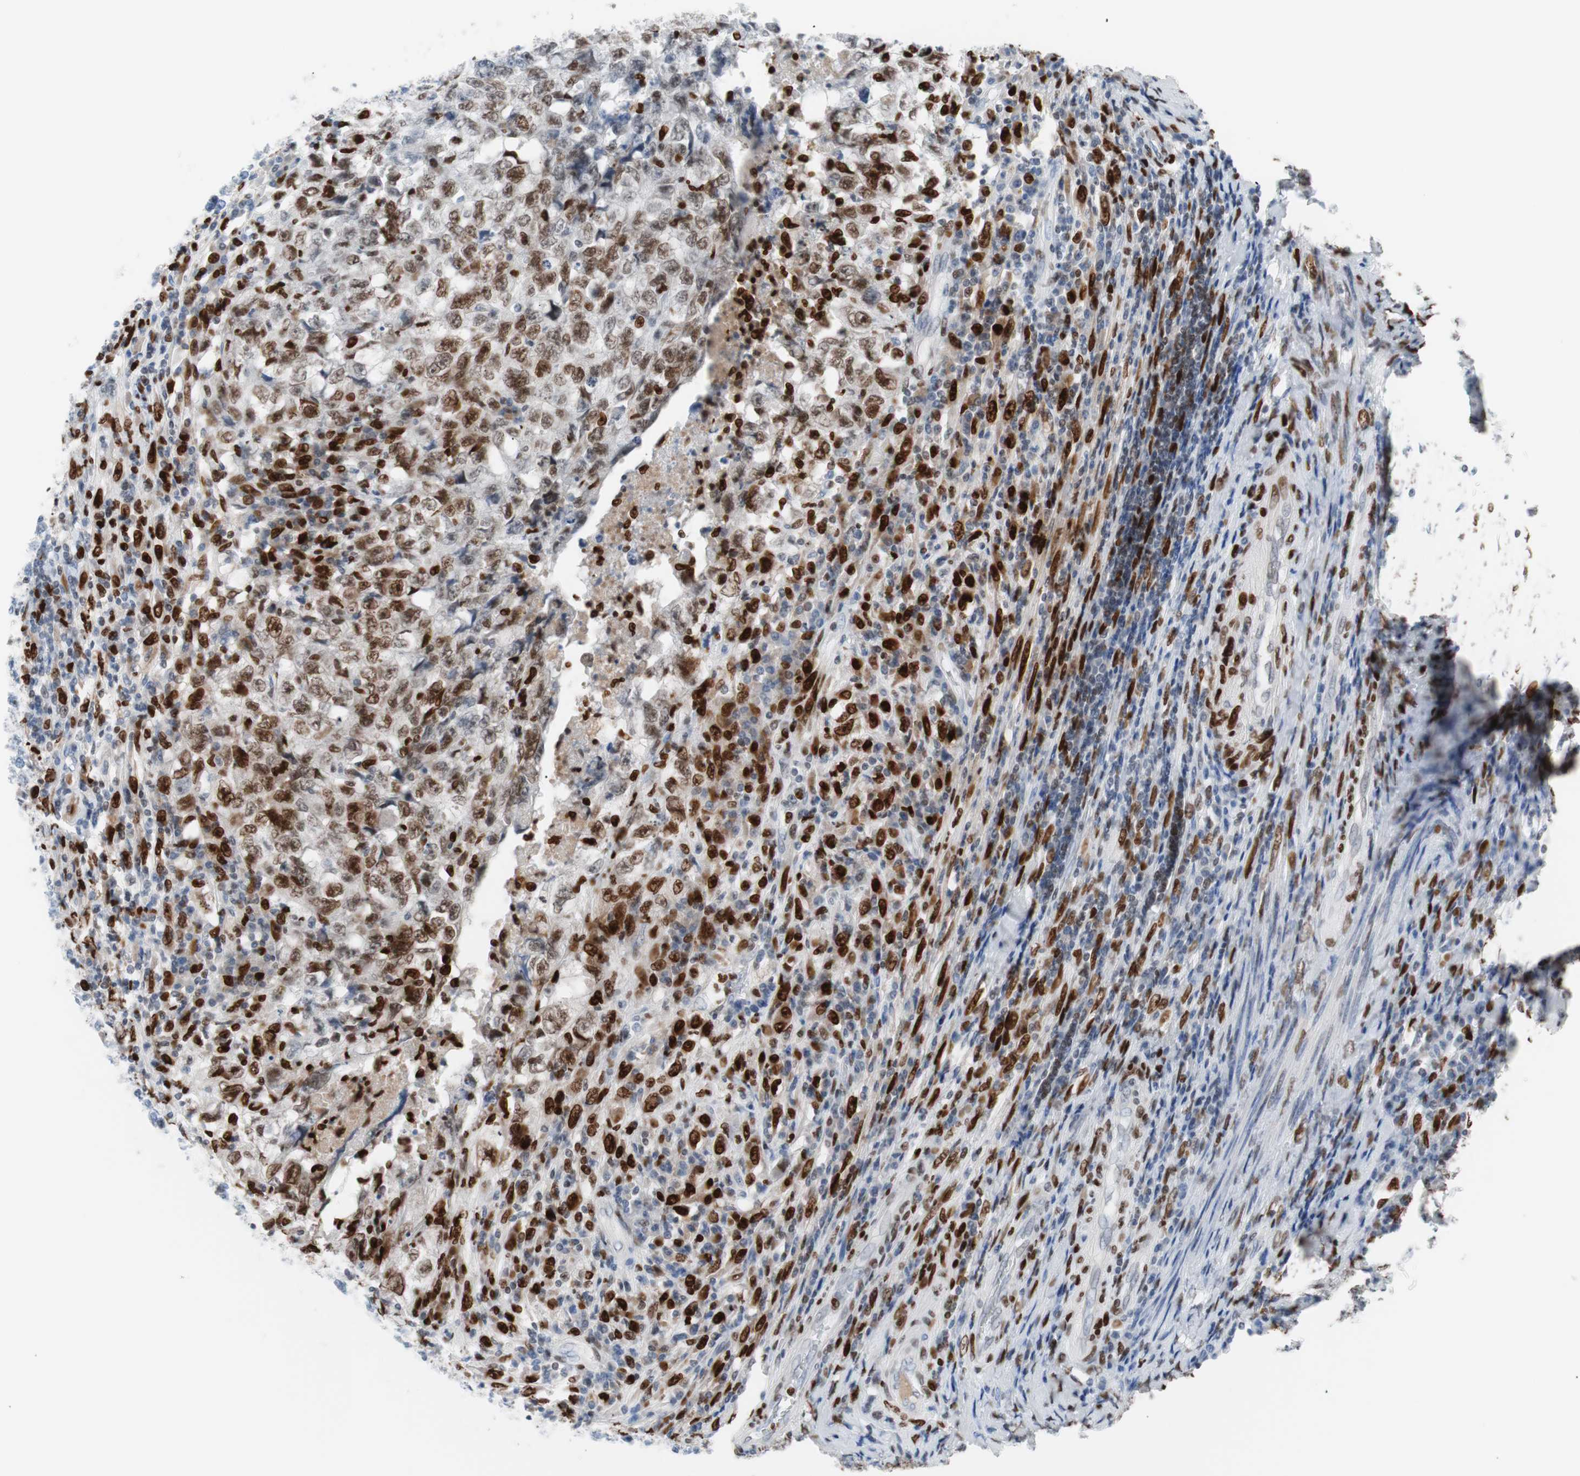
{"staining": {"intensity": "strong", "quantity": ">75%", "location": "nuclear"}, "tissue": "testis cancer", "cell_type": "Tumor cells", "image_type": "cancer", "snomed": [{"axis": "morphology", "description": "Necrosis, NOS"}, {"axis": "morphology", "description": "Carcinoma, Embryonal, NOS"}, {"axis": "topography", "description": "Testis"}], "caption": "There is high levels of strong nuclear expression in tumor cells of embryonal carcinoma (testis), as demonstrated by immunohistochemical staining (brown color).", "gene": "CEBPB", "patient": {"sex": "male", "age": 19}}